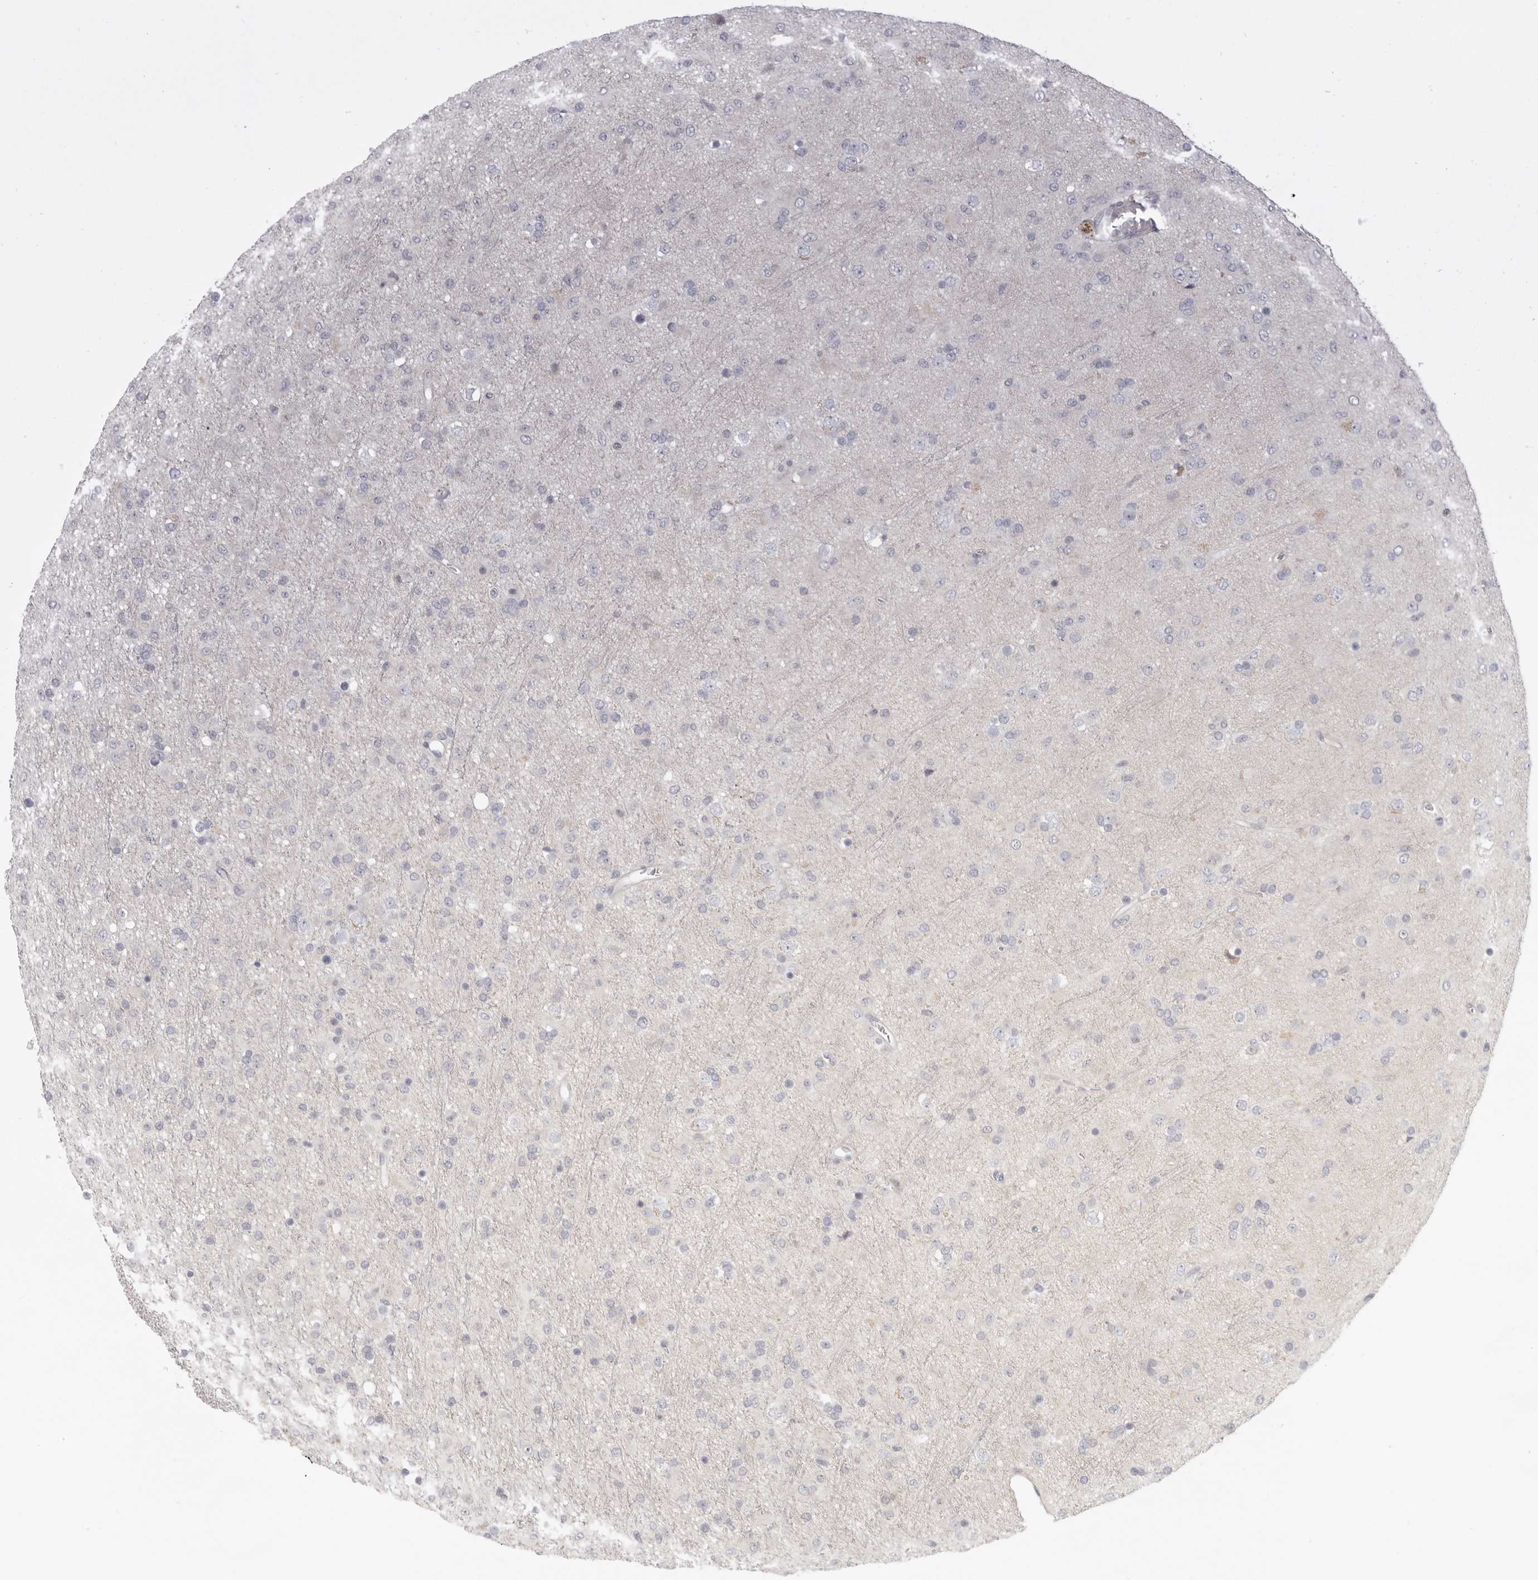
{"staining": {"intensity": "negative", "quantity": "none", "location": "none"}, "tissue": "glioma", "cell_type": "Tumor cells", "image_type": "cancer", "snomed": [{"axis": "morphology", "description": "Glioma, malignant, Low grade"}, {"axis": "topography", "description": "Brain"}], "caption": "The immunohistochemistry photomicrograph has no significant positivity in tumor cells of malignant glioma (low-grade) tissue.", "gene": "AHDC1", "patient": {"sex": "male", "age": 65}}